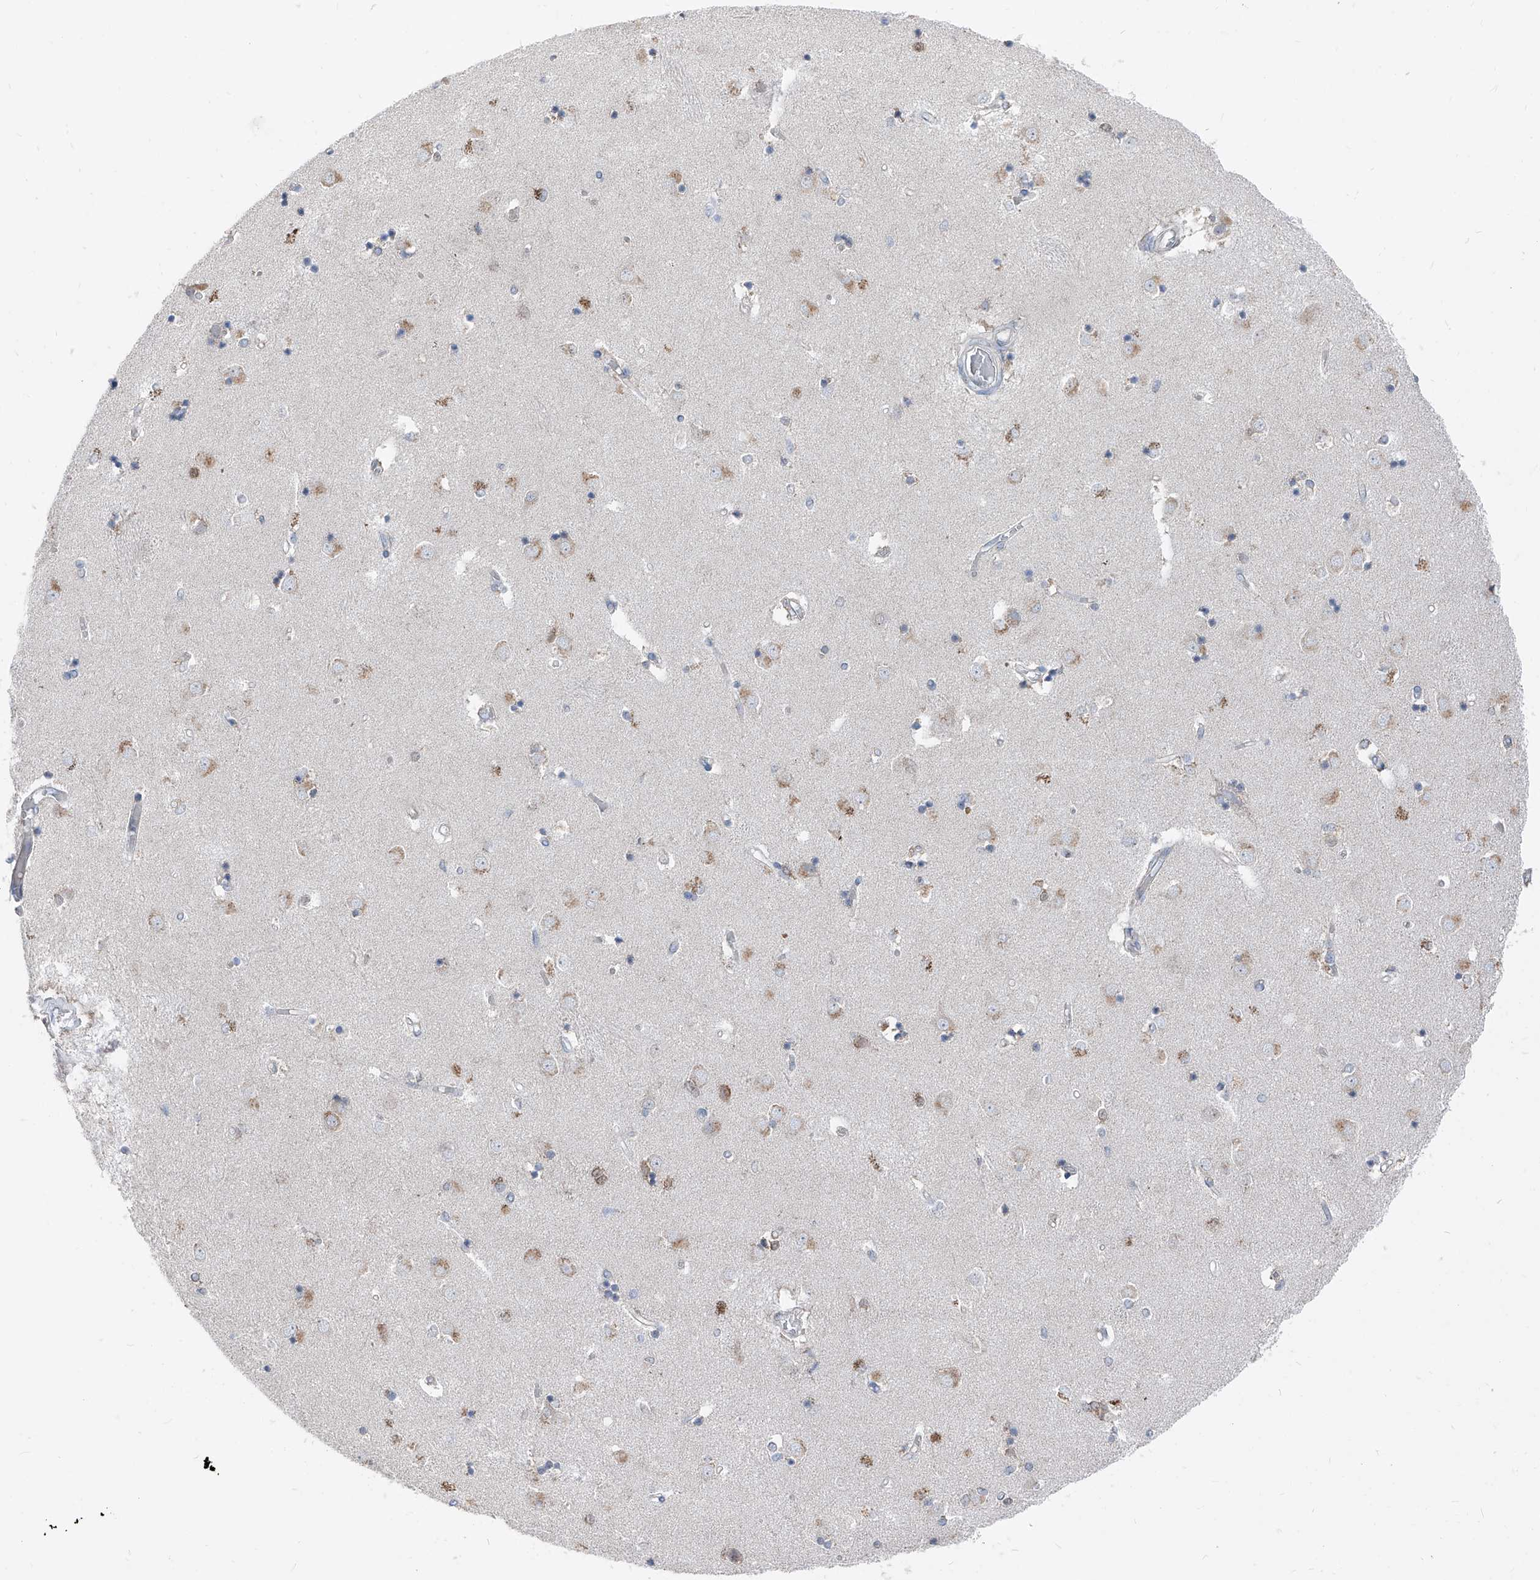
{"staining": {"intensity": "negative", "quantity": "none", "location": "none"}, "tissue": "caudate", "cell_type": "Glial cells", "image_type": "normal", "snomed": [{"axis": "morphology", "description": "Normal tissue, NOS"}, {"axis": "topography", "description": "Lateral ventricle wall"}], "caption": "A histopathology image of caudate stained for a protein demonstrates no brown staining in glial cells.", "gene": "AGPS", "patient": {"sex": "male", "age": 45}}